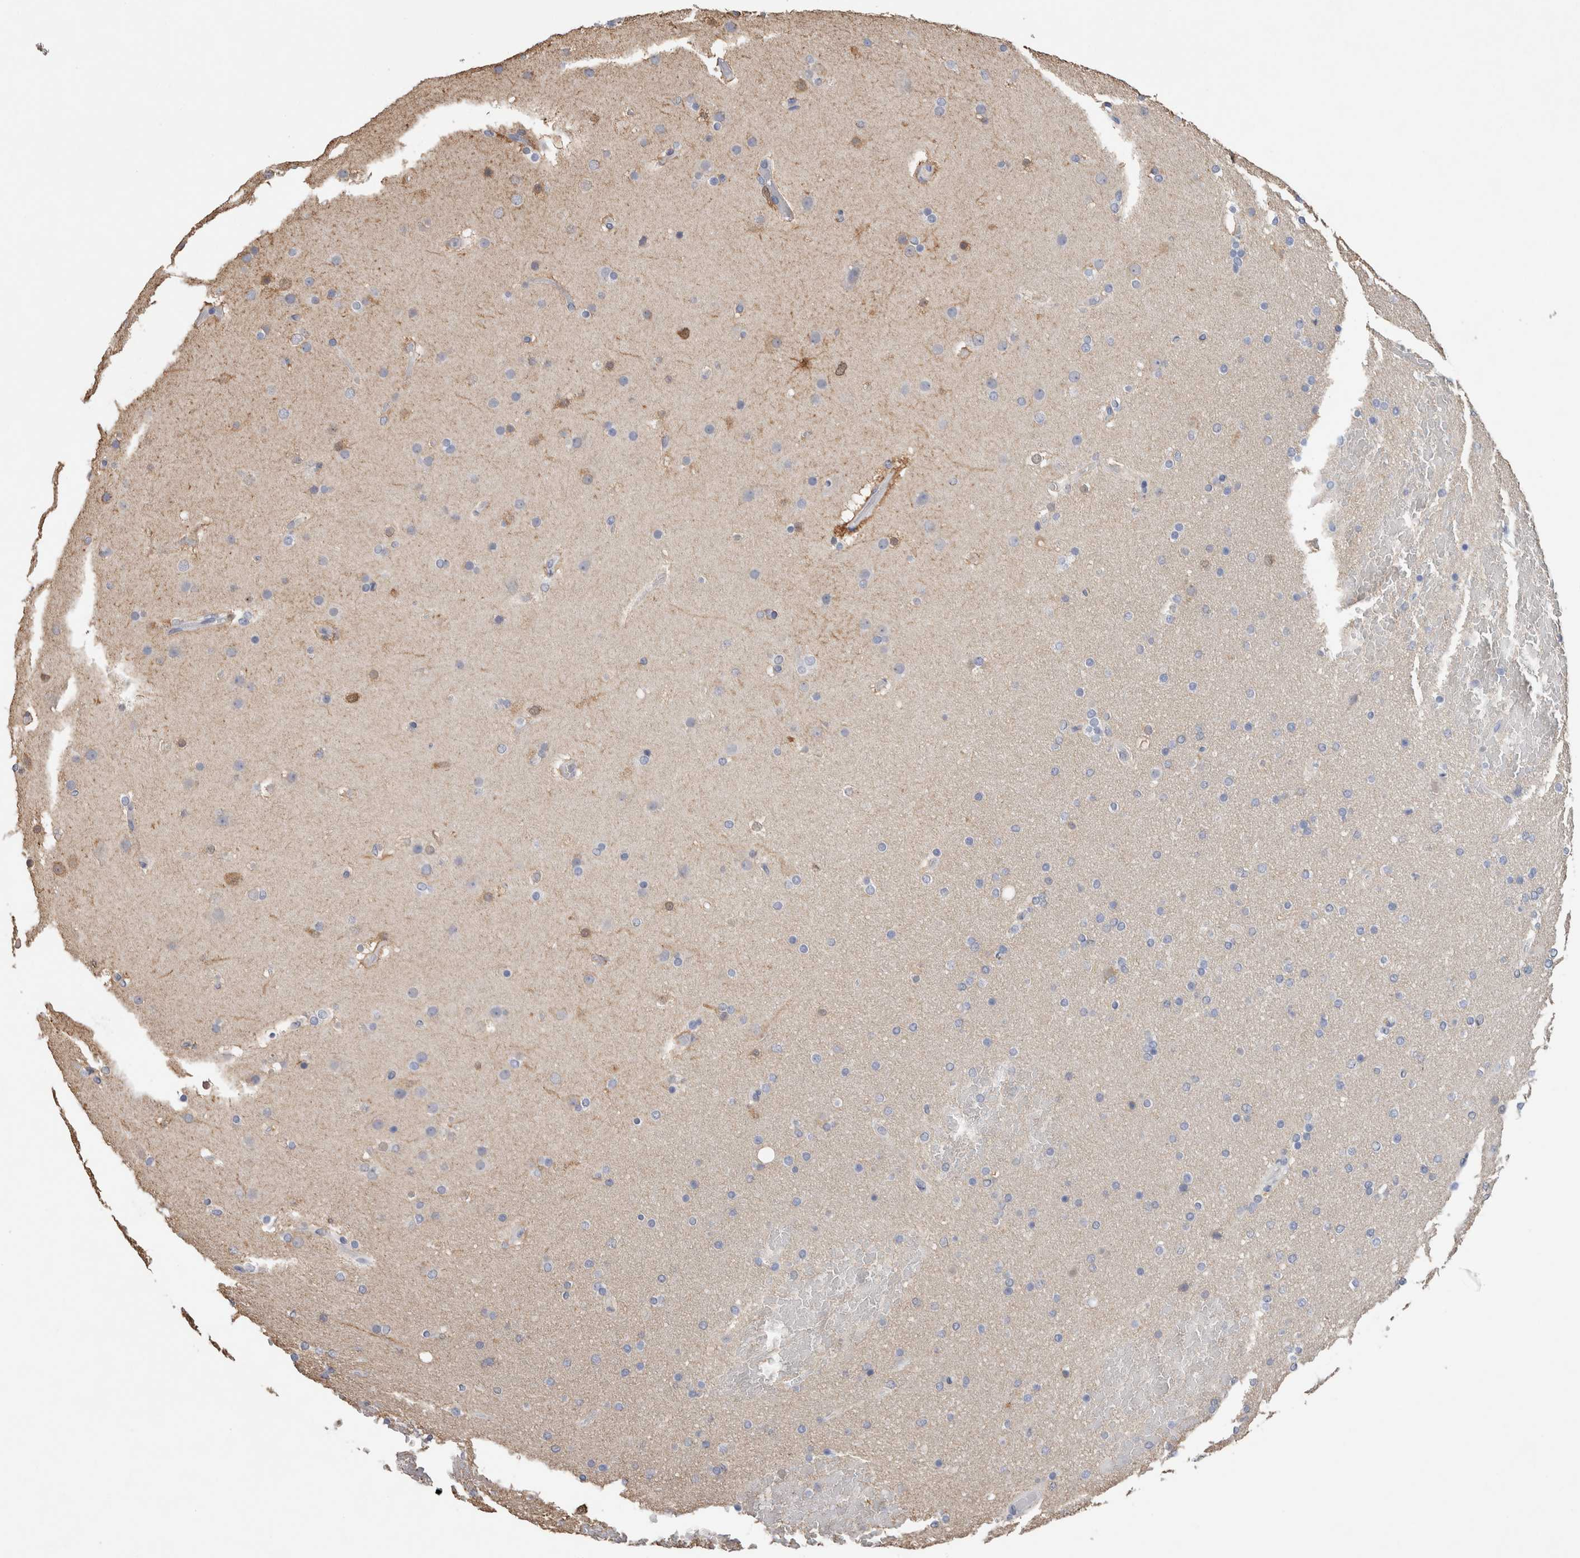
{"staining": {"intensity": "negative", "quantity": "none", "location": "none"}, "tissue": "glioma", "cell_type": "Tumor cells", "image_type": "cancer", "snomed": [{"axis": "morphology", "description": "Glioma, malignant, High grade"}, {"axis": "topography", "description": "Cerebral cortex"}], "caption": "High magnification brightfield microscopy of malignant glioma (high-grade) stained with DAB (brown) and counterstained with hematoxylin (blue): tumor cells show no significant staining. Brightfield microscopy of immunohistochemistry stained with DAB (brown) and hematoxylin (blue), captured at high magnification.", "gene": "FABP7", "patient": {"sex": "female", "age": 36}}